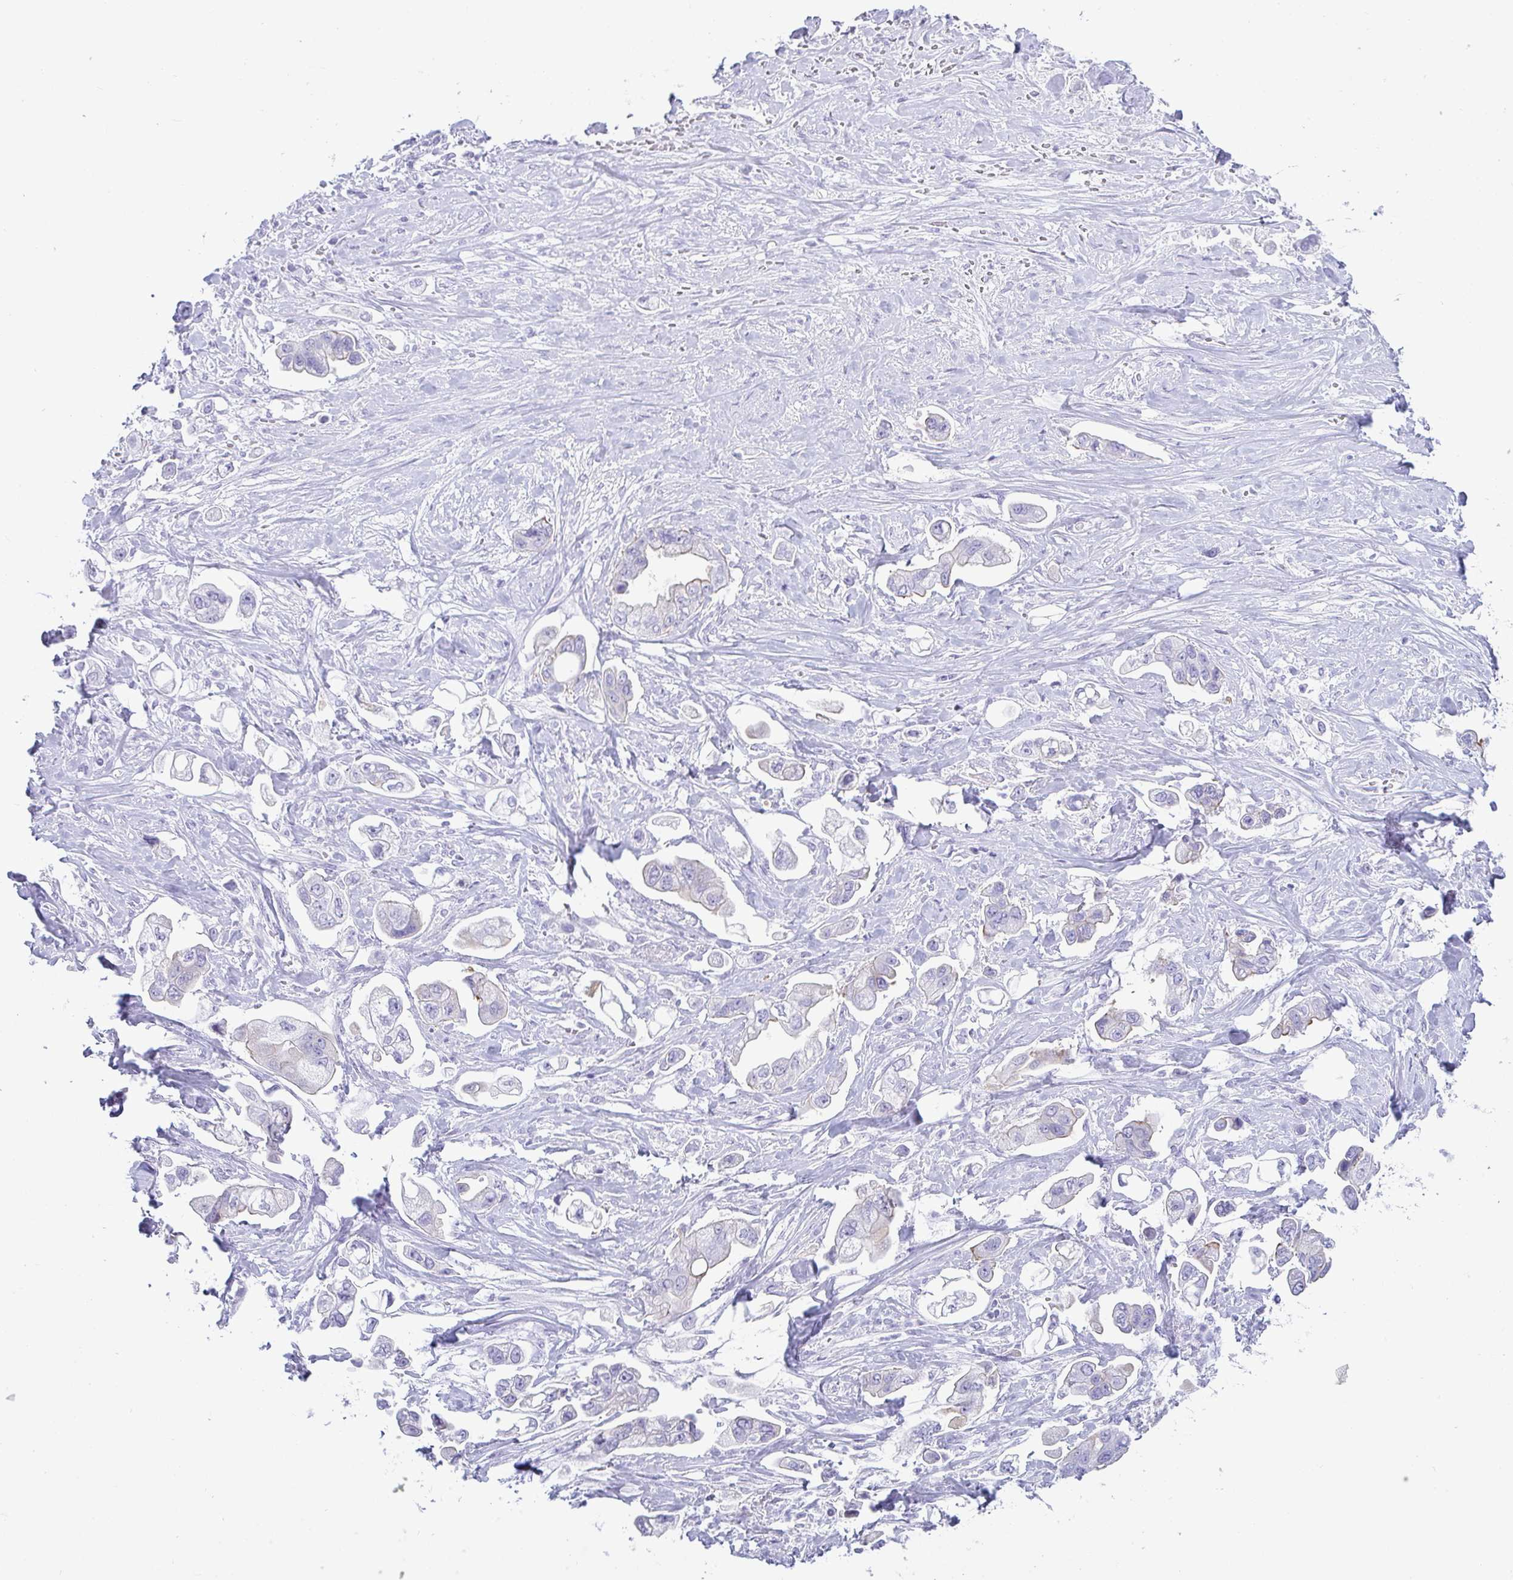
{"staining": {"intensity": "negative", "quantity": "none", "location": "none"}, "tissue": "stomach cancer", "cell_type": "Tumor cells", "image_type": "cancer", "snomed": [{"axis": "morphology", "description": "Adenocarcinoma, NOS"}, {"axis": "topography", "description": "Stomach"}], "caption": "This is an IHC histopathology image of stomach cancer (adenocarcinoma). There is no staining in tumor cells.", "gene": "RASL10A", "patient": {"sex": "male", "age": 62}}